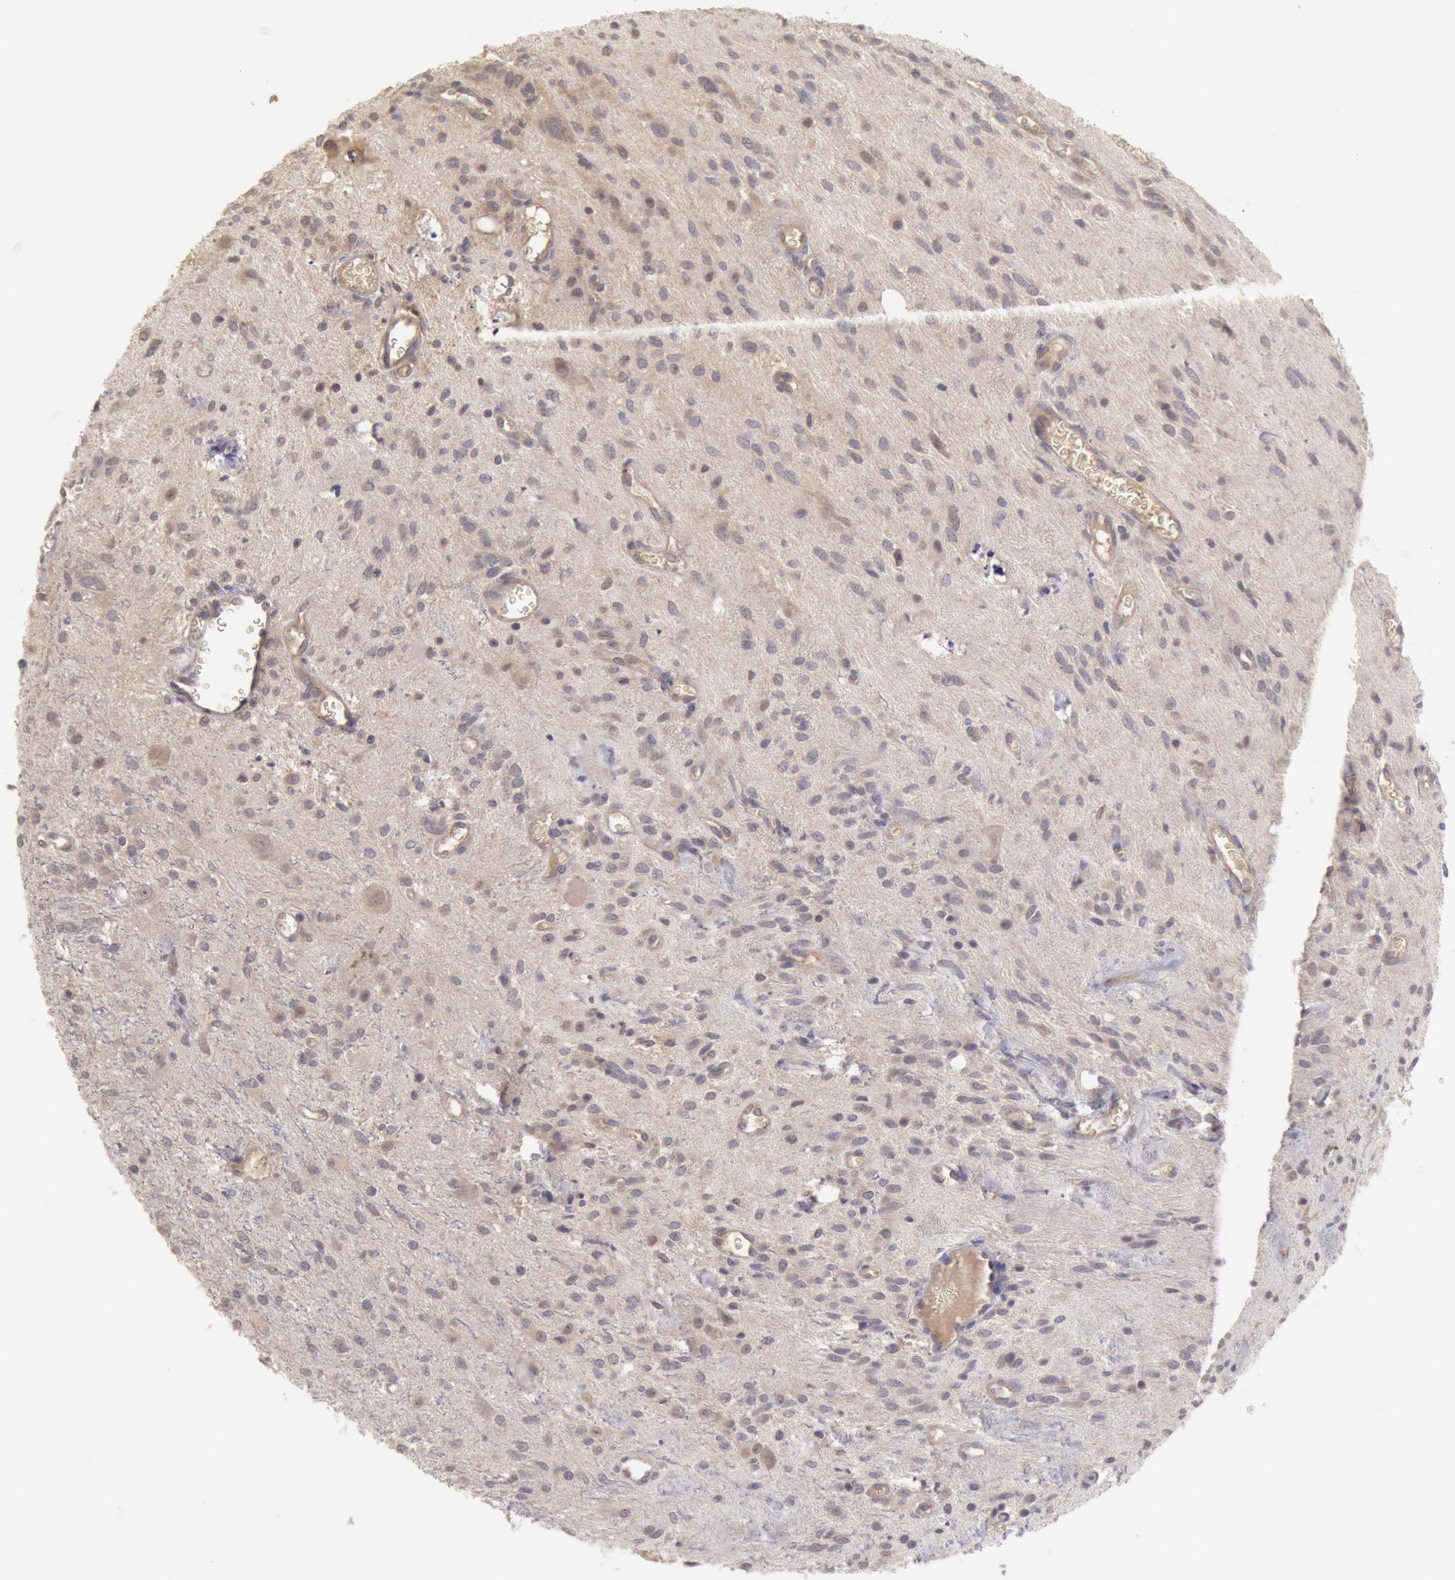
{"staining": {"intensity": "negative", "quantity": "none", "location": "none"}, "tissue": "glioma", "cell_type": "Tumor cells", "image_type": "cancer", "snomed": [{"axis": "morphology", "description": "Glioma, malignant, Low grade"}, {"axis": "topography", "description": "Brain"}], "caption": "The immunohistochemistry (IHC) histopathology image has no significant positivity in tumor cells of glioma tissue. (Stains: DAB (3,3'-diaminobenzidine) immunohistochemistry (IHC) with hematoxylin counter stain, Microscopy: brightfield microscopy at high magnification).", "gene": "ZFP36L1", "patient": {"sex": "female", "age": 15}}